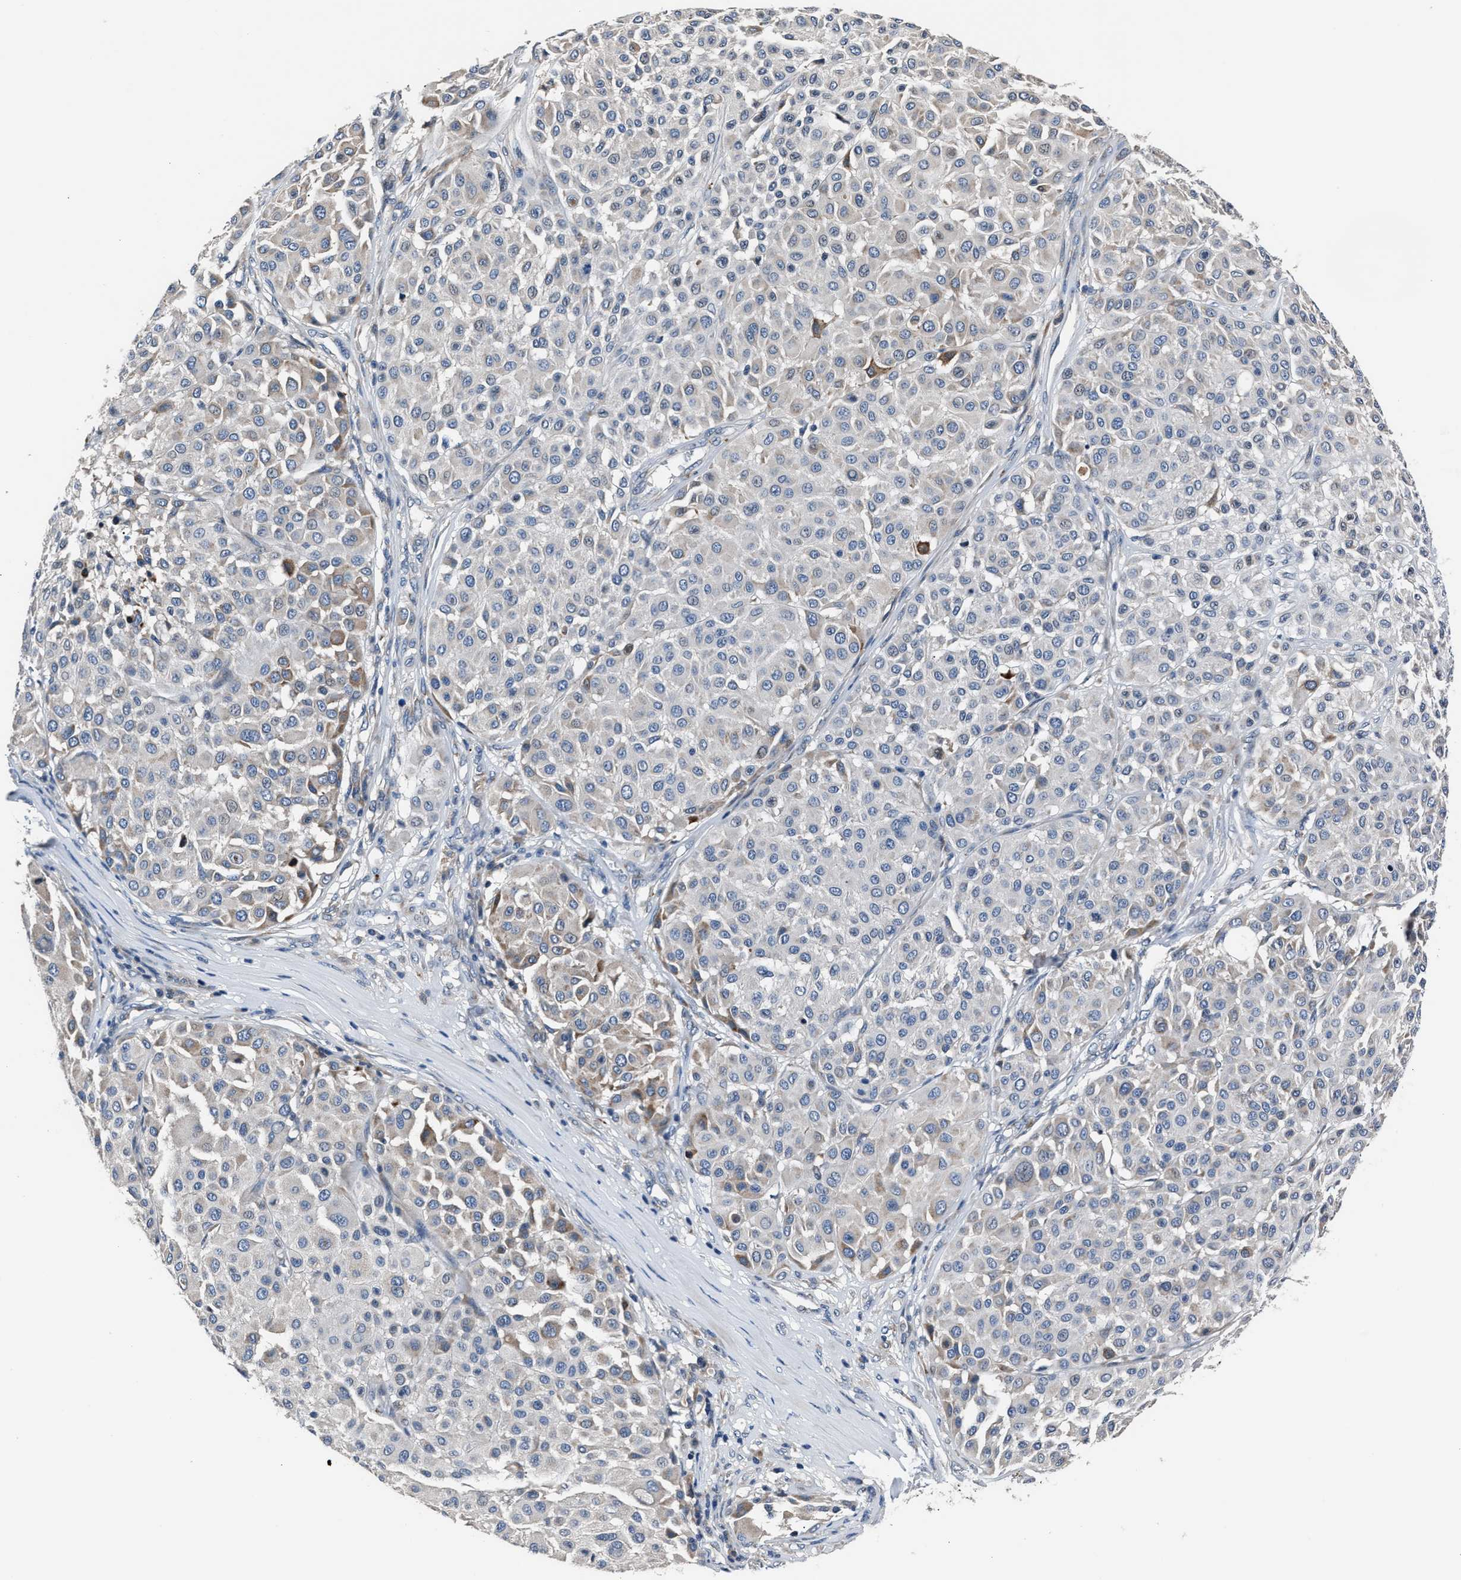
{"staining": {"intensity": "weak", "quantity": "<25%", "location": "cytoplasmic/membranous"}, "tissue": "melanoma", "cell_type": "Tumor cells", "image_type": "cancer", "snomed": [{"axis": "morphology", "description": "Malignant melanoma, Metastatic site"}, {"axis": "topography", "description": "Soft tissue"}], "caption": "The image shows no significant expression in tumor cells of melanoma.", "gene": "DNAJC24", "patient": {"sex": "male", "age": 41}}